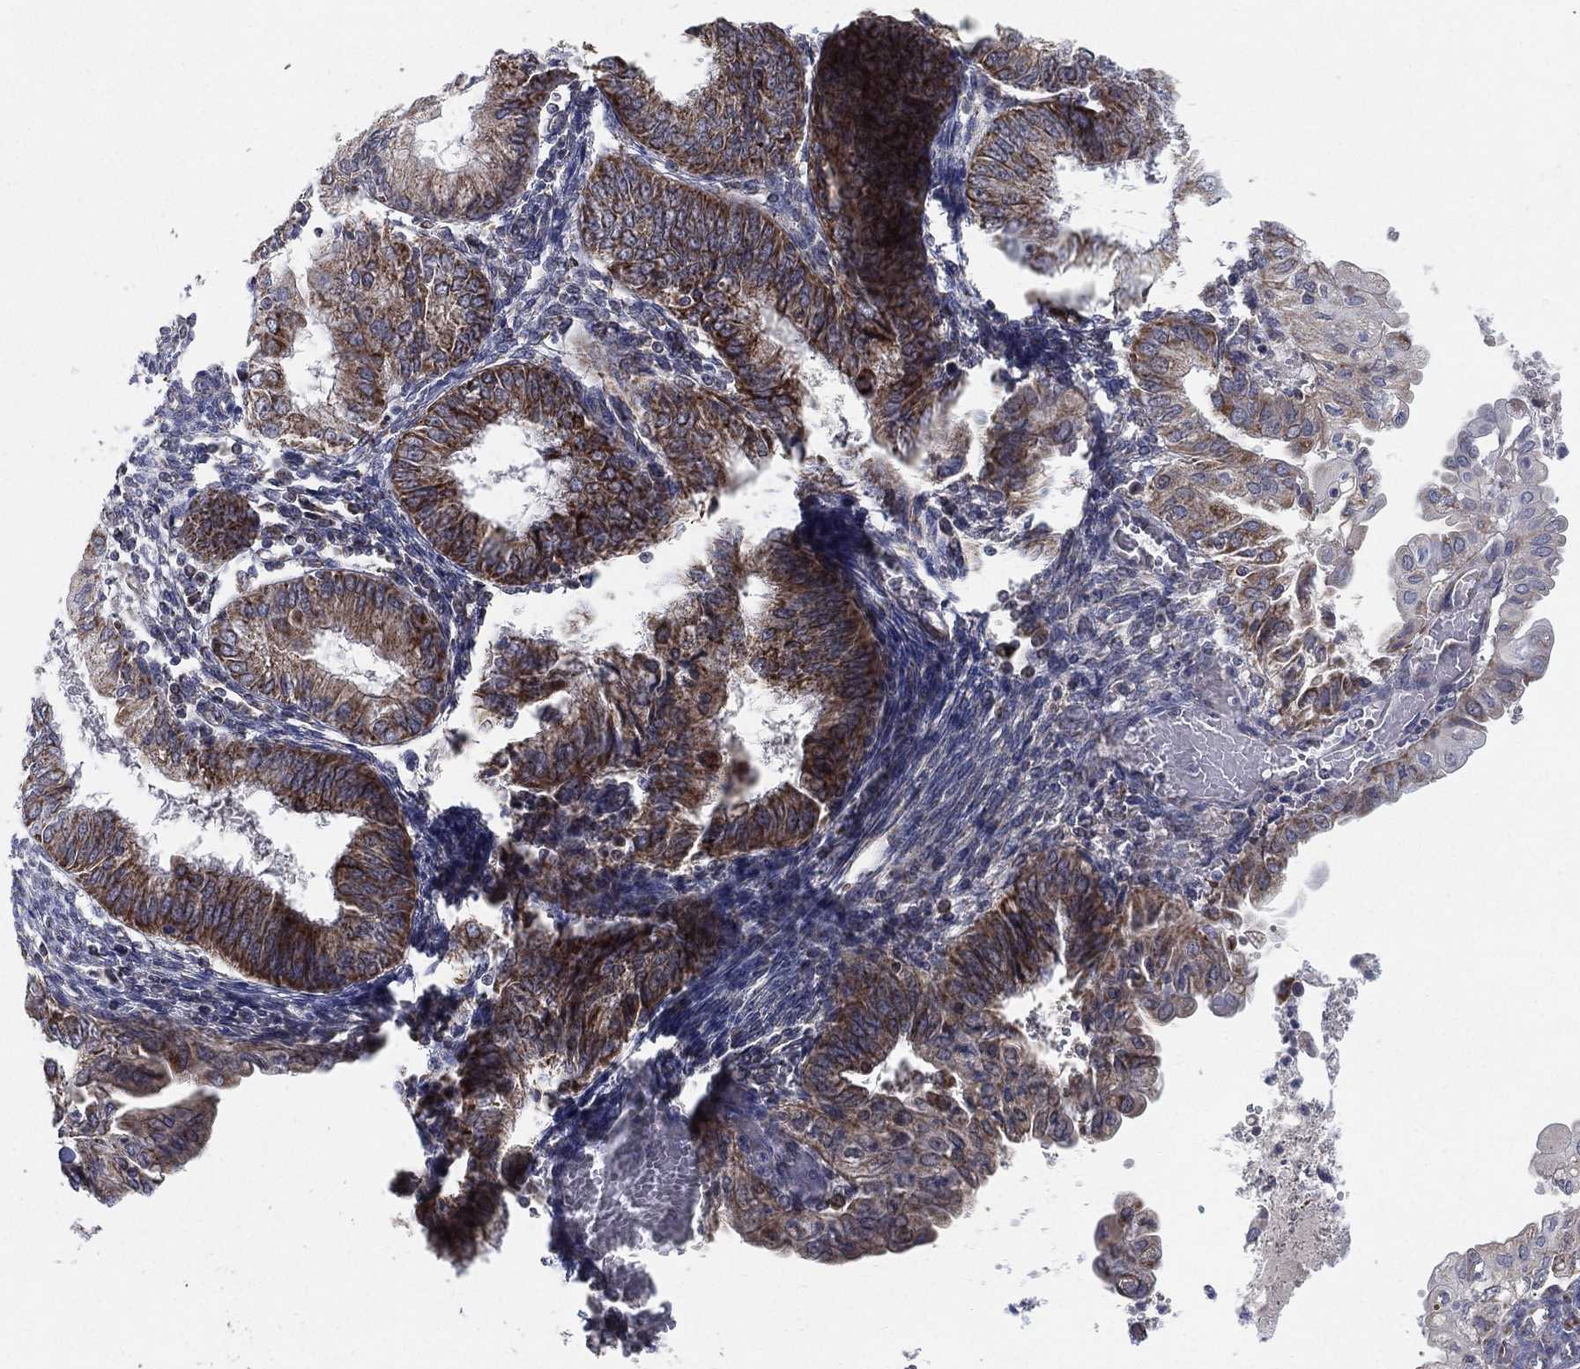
{"staining": {"intensity": "moderate", "quantity": "25%-75%", "location": "cytoplasmic/membranous"}, "tissue": "endometrial cancer", "cell_type": "Tumor cells", "image_type": "cancer", "snomed": [{"axis": "morphology", "description": "Adenocarcinoma, NOS"}, {"axis": "topography", "description": "Endometrium"}], "caption": "Human endometrial cancer stained with a brown dye demonstrates moderate cytoplasmic/membranous positive positivity in about 25%-75% of tumor cells.", "gene": "PSMG4", "patient": {"sex": "female", "age": 68}}